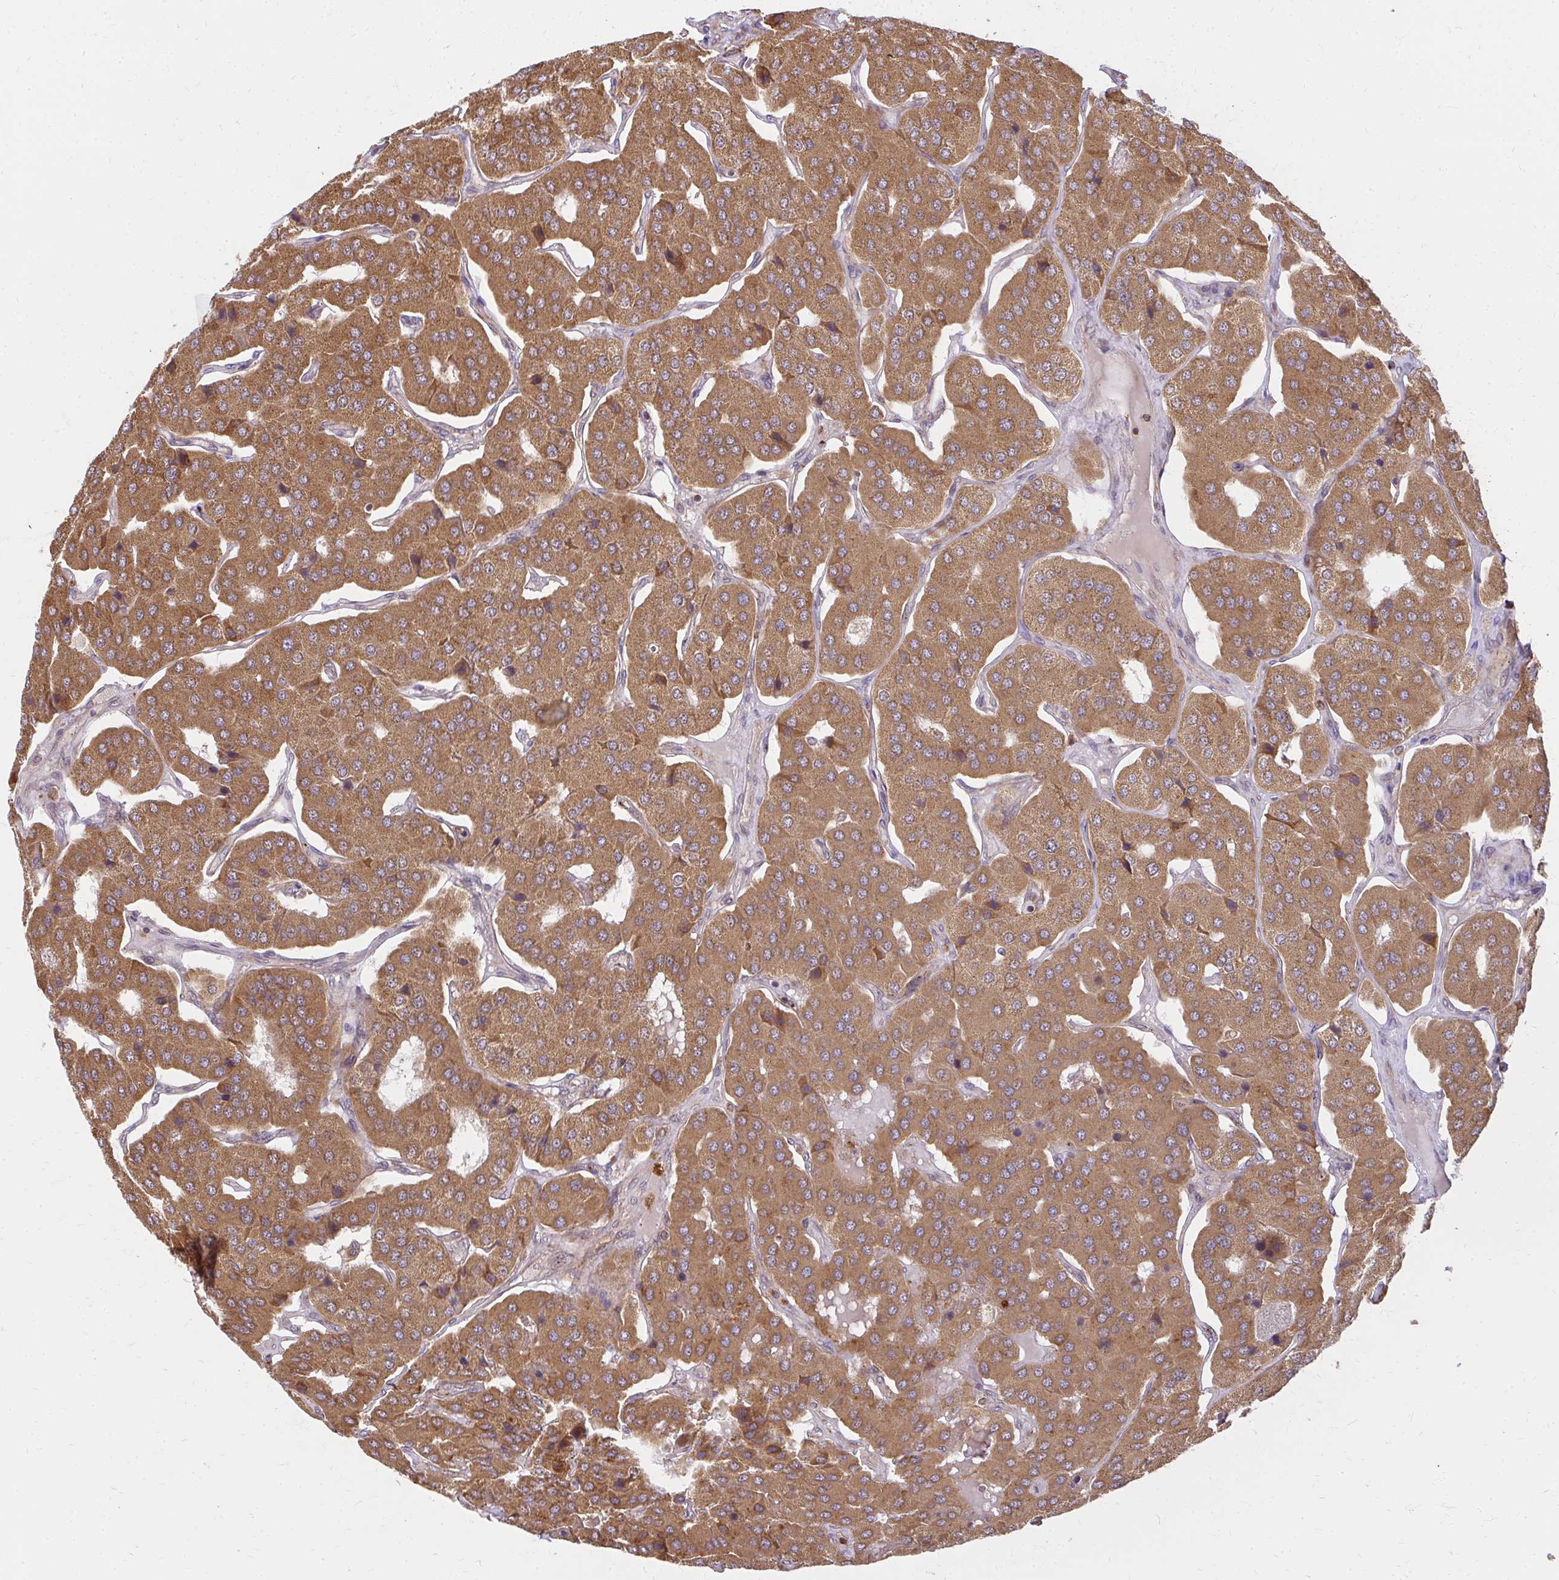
{"staining": {"intensity": "moderate", "quantity": ">75%", "location": "cytoplasmic/membranous"}, "tissue": "parathyroid gland", "cell_type": "Glandular cells", "image_type": "normal", "snomed": [{"axis": "morphology", "description": "Normal tissue, NOS"}, {"axis": "morphology", "description": "Adenoma, NOS"}, {"axis": "topography", "description": "Parathyroid gland"}], "caption": "An immunohistochemistry (IHC) histopathology image of normal tissue is shown. Protein staining in brown shows moderate cytoplasmic/membranous positivity in parathyroid gland within glandular cells.", "gene": "GNS", "patient": {"sex": "female", "age": 86}}